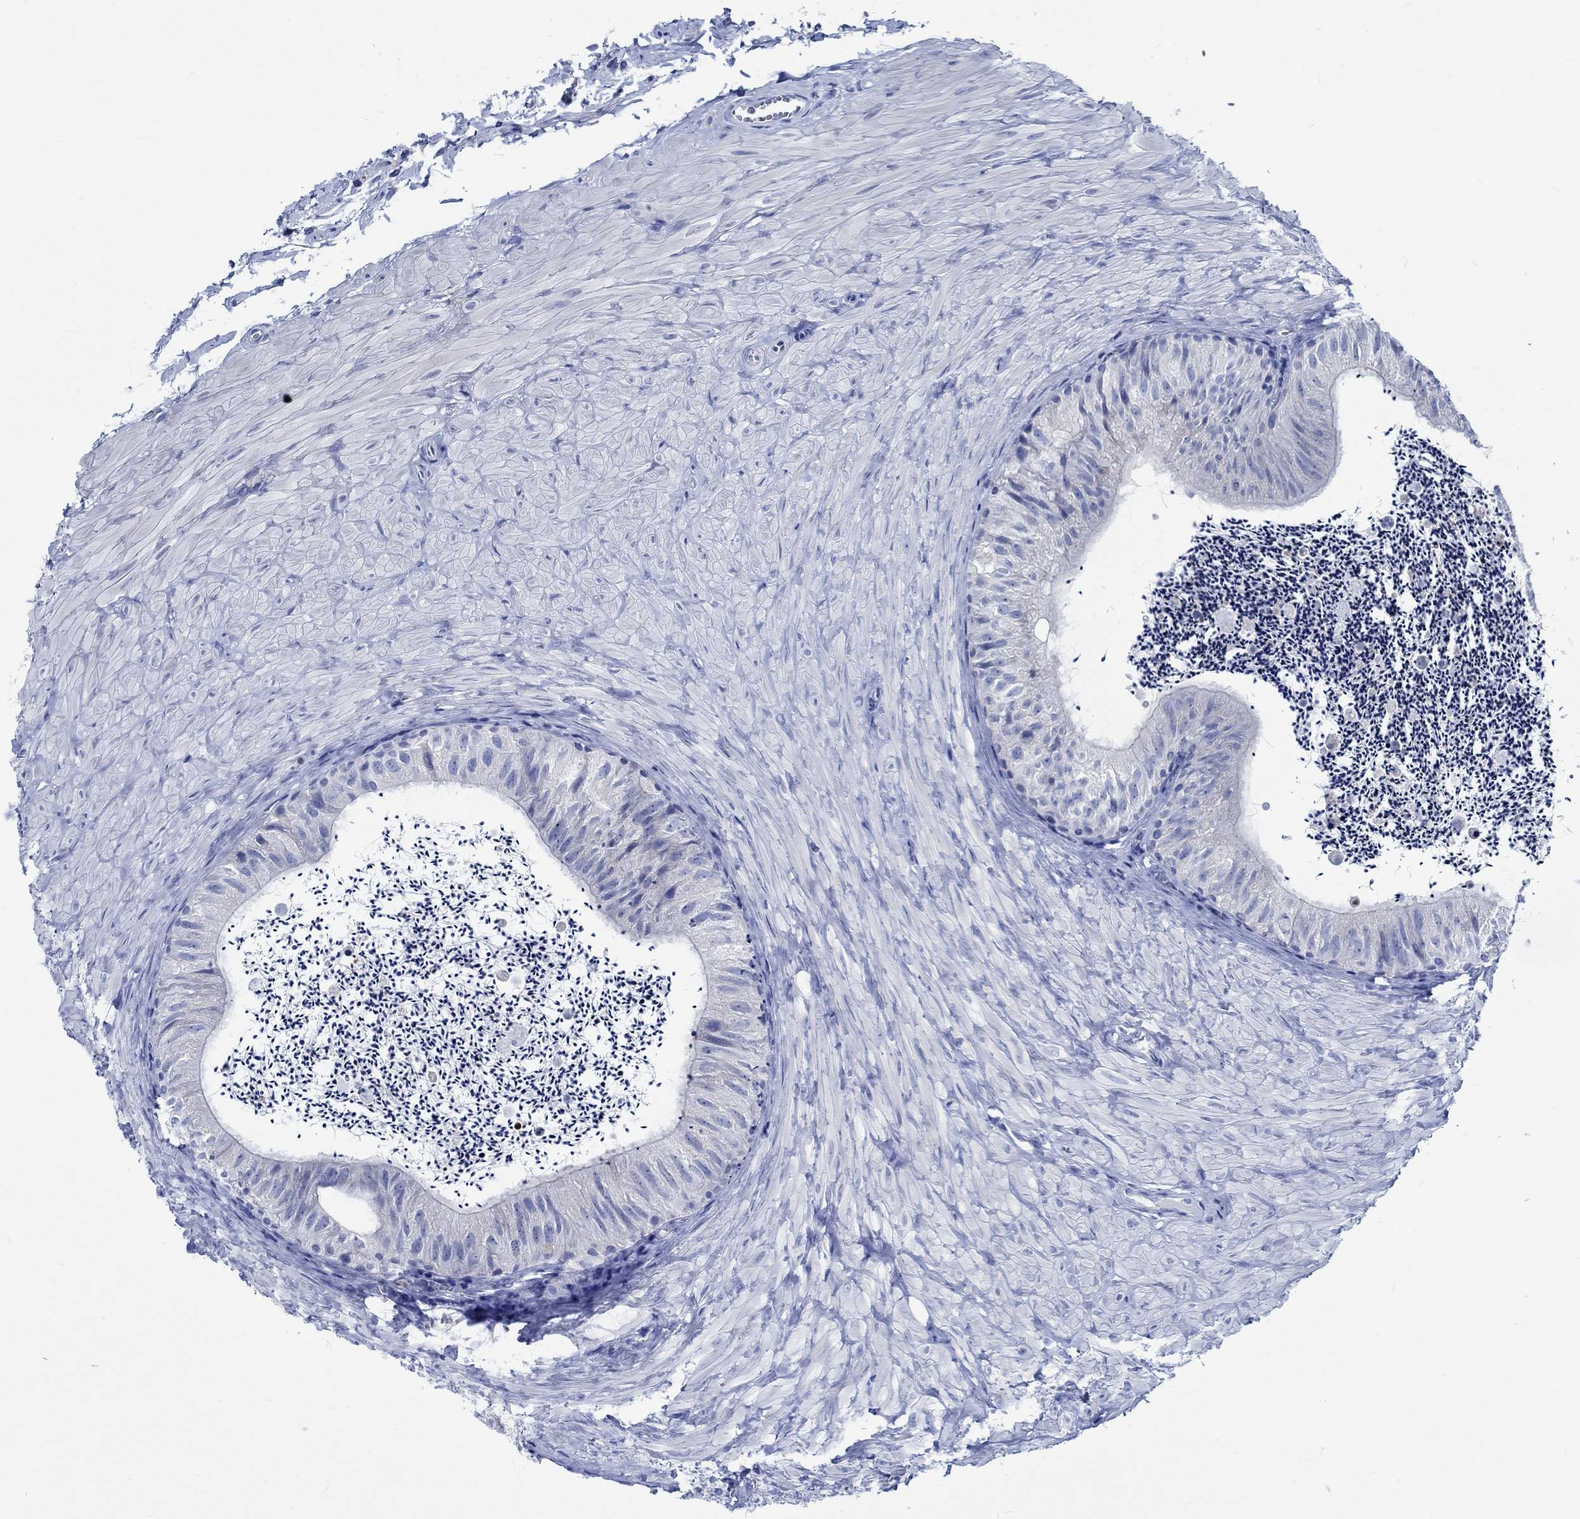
{"staining": {"intensity": "negative", "quantity": "none", "location": "none"}, "tissue": "epididymis", "cell_type": "Glandular cells", "image_type": "normal", "snomed": [{"axis": "morphology", "description": "Normal tissue, NOS"}, {"axis": "topography", "description": "Epididymis"}], "caption": "Immunohistochemistry histopathology image of unremarkable epididymis: epididymis stained with DAB (3,3'-diaminobenzidine) reveals no significant protein expression in glandular cells.", "gene": "PTPRN2", "patient": {"sex": "male", "age": 32}}